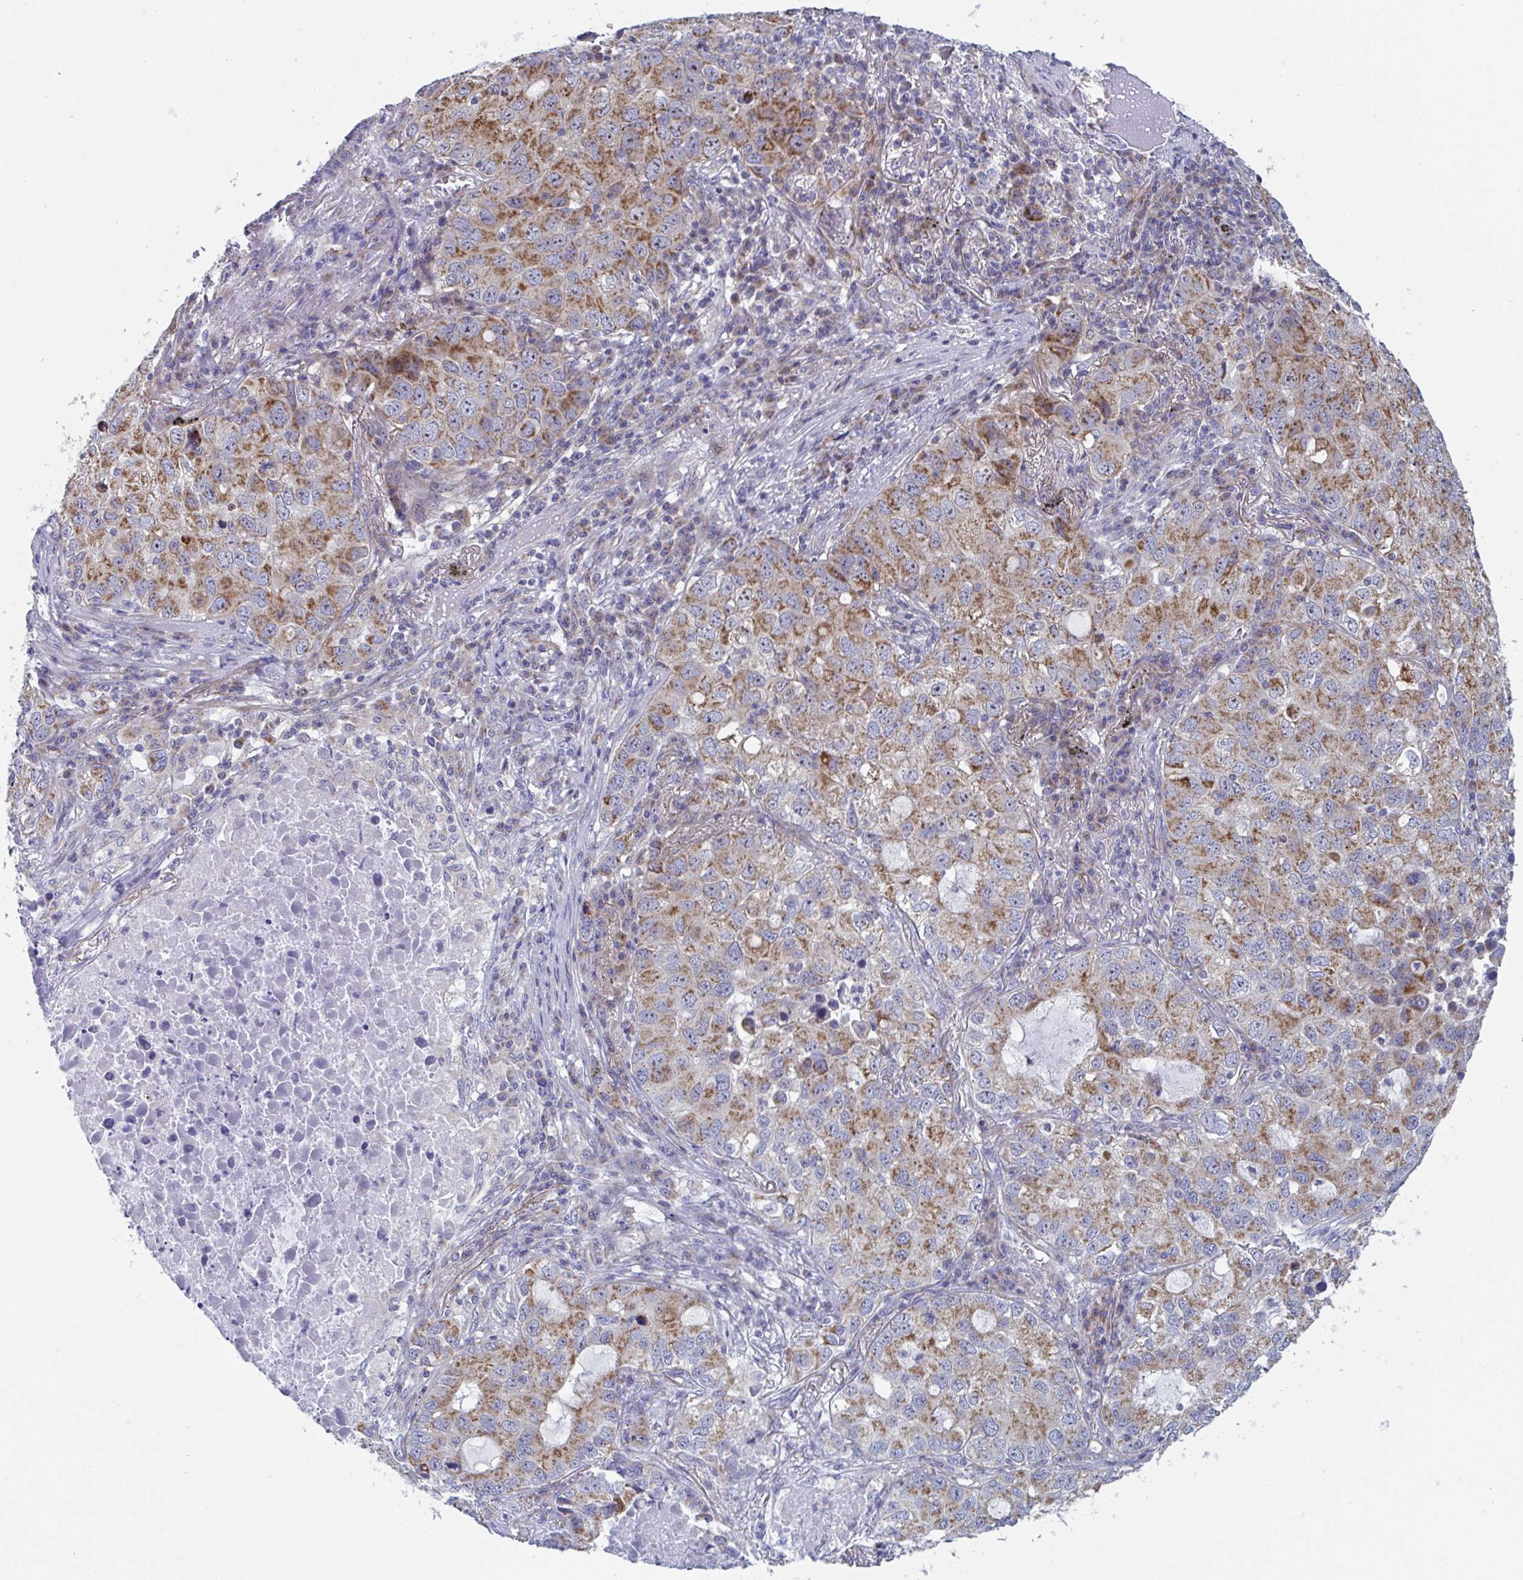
{"staining": {"intensity": "moderate", "quantity": ">75%", "location": "cytoplasmic/membranous"}, "tissue": "lung cancer", "cell_type": "Tumor cells", "image_type": "cancer", "snomed": [{"axis": "morphology", "description": "Normal morphology"}, {"axis": "morphology", "description": "Adenocarcinoma, NOS"}, {"axis": "topography", "description": "Lymph node"}, {"axis": "topography", "description": "Lung"}], "caption": "Immunohistochemical staining of lung cancer displays medium levels of moderate cytoplasmic/membranous expression in about >75% of tumor cells.", "gene": "MRPL53", "patient": {"sex": "female", "age": 51}}